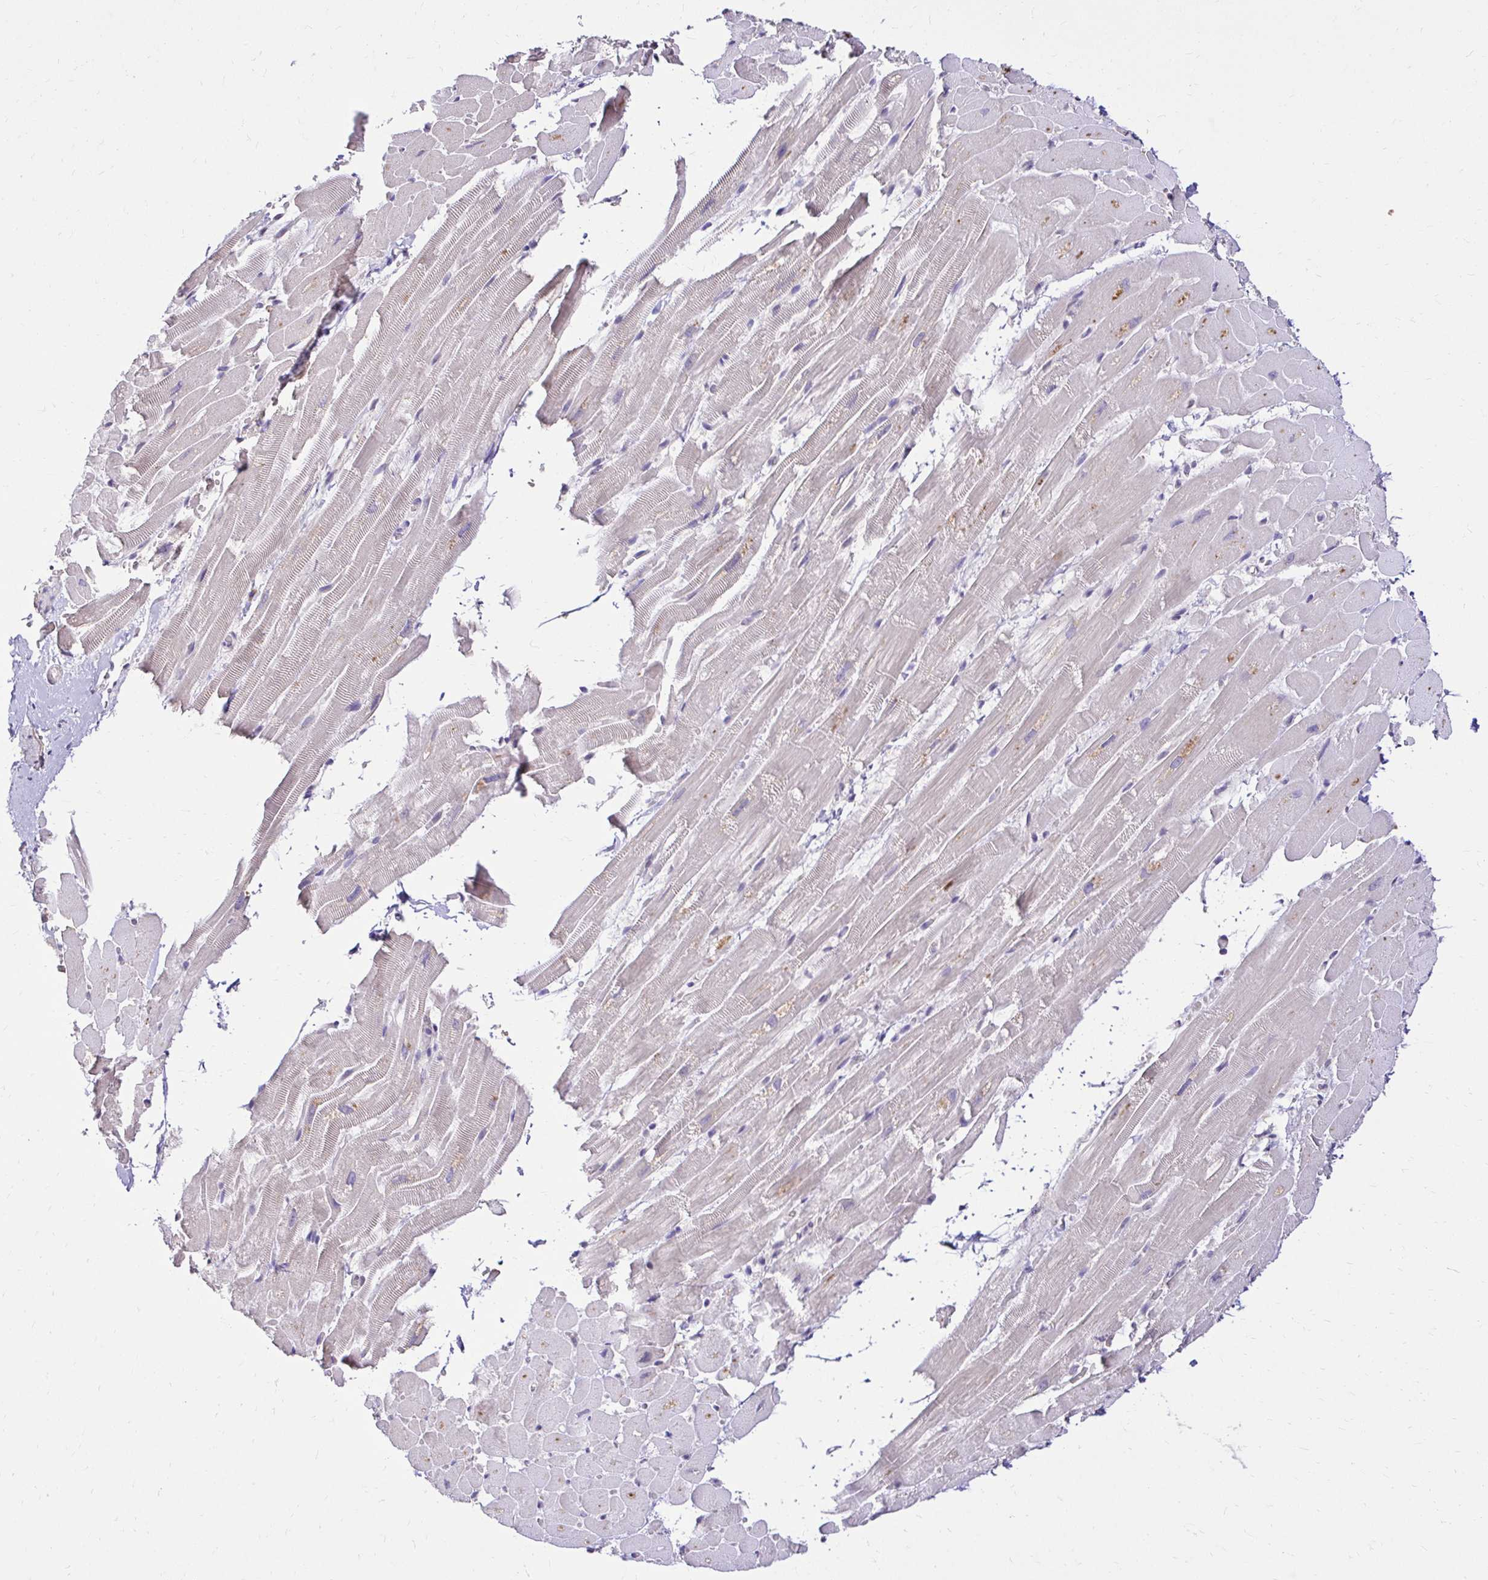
{"staining": {"intensity": "negative", "quantity": "none", "location": "none"}, "tissue": "heart muscle", "cell_type": "Cardiomyocytes", "image_type": "normal", "snomed": [{"axis": "morphology", "description": "Normal tissue, NOS"}, {"axis": "topography", "description": "Heart"}], "caption": "Cardiomyocytes show no significant protein expression in benign heart muscle. The staining was performed using DAB (3,3'-diaminobenzidine) to visualize the protein expression in brown, while the nuclei were stained in blue with hematoxylin (Magnification: 20x).", "gene": "KIAA1210", "patient": {"sex": "male", "age": 37}}